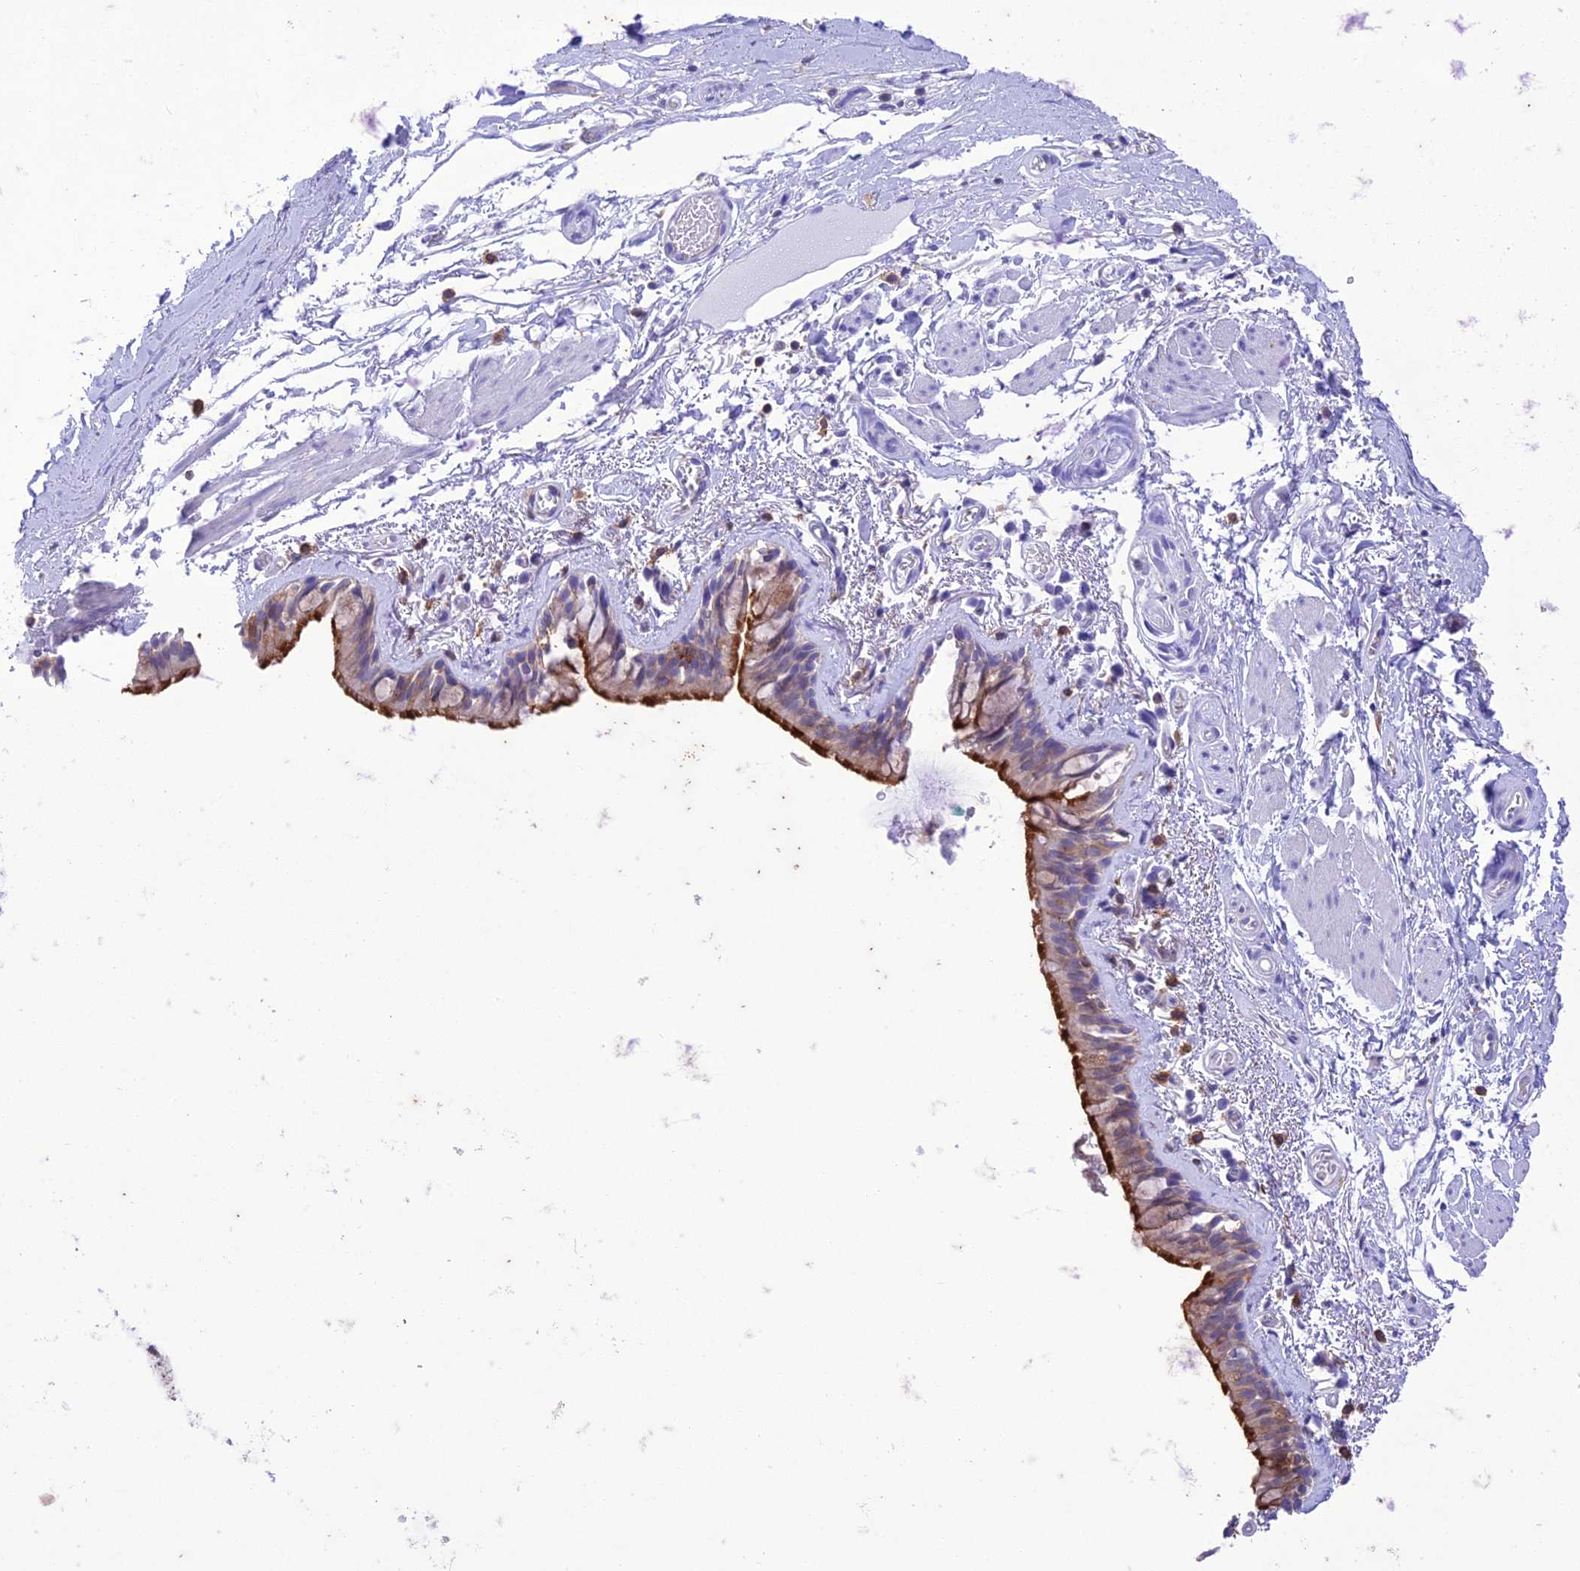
{"staining": {"intensity": "strong", "quantity": "25%-75%", "location": "cytoplasmic/membranous"}, "tissue": "bronchus", "cell_type": "Respiratory epithelial cells", "image_type": "normal", "snomed": [{"axis": "morphology", "description": "Normal tissue, NOS"}, {"axis": "topography", "description": "Cartilage tissue"}], "caption": "The histopathology image shows a brown stain indicating the presence of a protein in the cytoplasmic/membranous of respiratory epithelial cells in bronchus. (Brightfield microscopy of DAB IHC at high magnification).", "gene": "FGF7", "patient": {"sex": "male", "age": 63}}